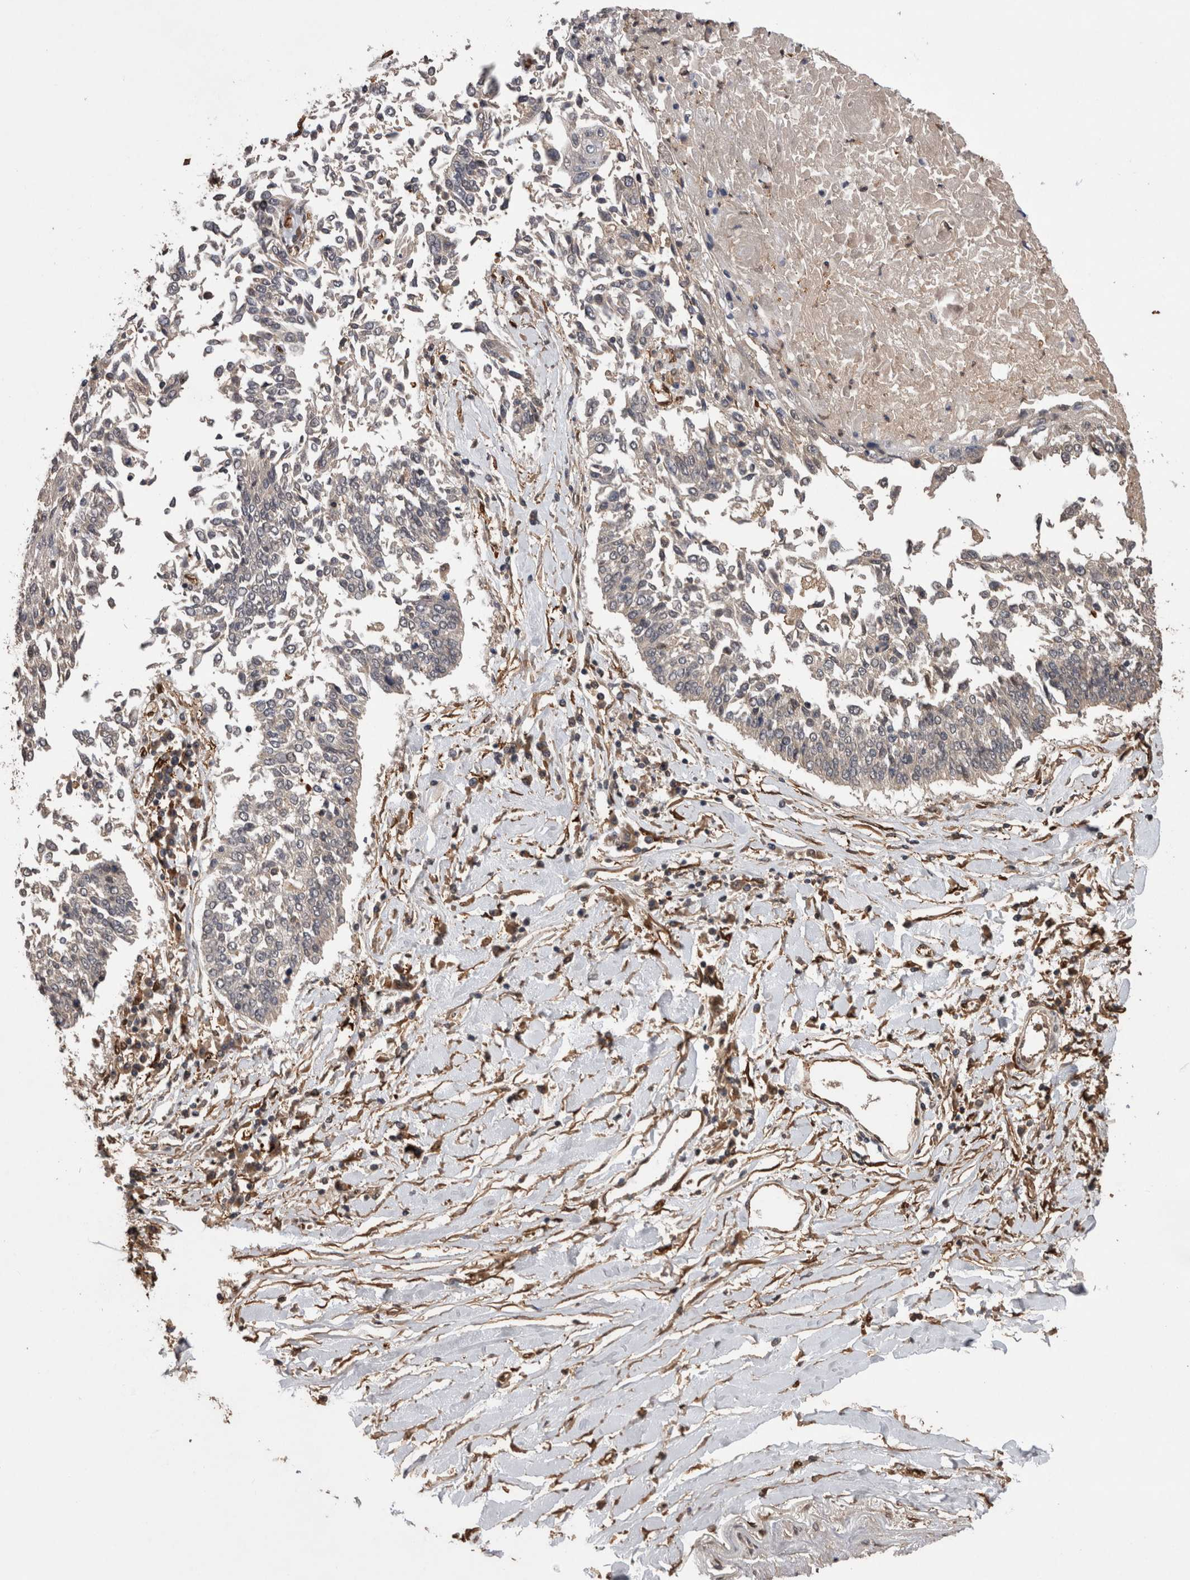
{"staining": {"intensity": "negative", "quantity": "none", "location": "none"}, "tissue": "lung cancer", "cell_type": "Tumor cells", "image_type": "cancer", "snomed": [{"axis": "morphology", "description": "Normal tissue, NOS"}, {"axis": "morphology", "description": "Squamous cell carcinoma, NOS"}, {"axis": "topography", "description": "Cartilage tissue"}, {"axis": "topography", "description": "Bronchus"}, {"axis": "topography", "description": "Lung"}, {"axis": "topography", "description": "Peripheral nerve tissue"}], "caption": "Tumor cells show no significant protein staining in lung squamous cell carcinoma. (DAB (3,3'-diaminobenzidine) immunohistochemistry (IHC), high magnification).", "gene": "LXN", "patient": {"sex": "female", "age": 49}}